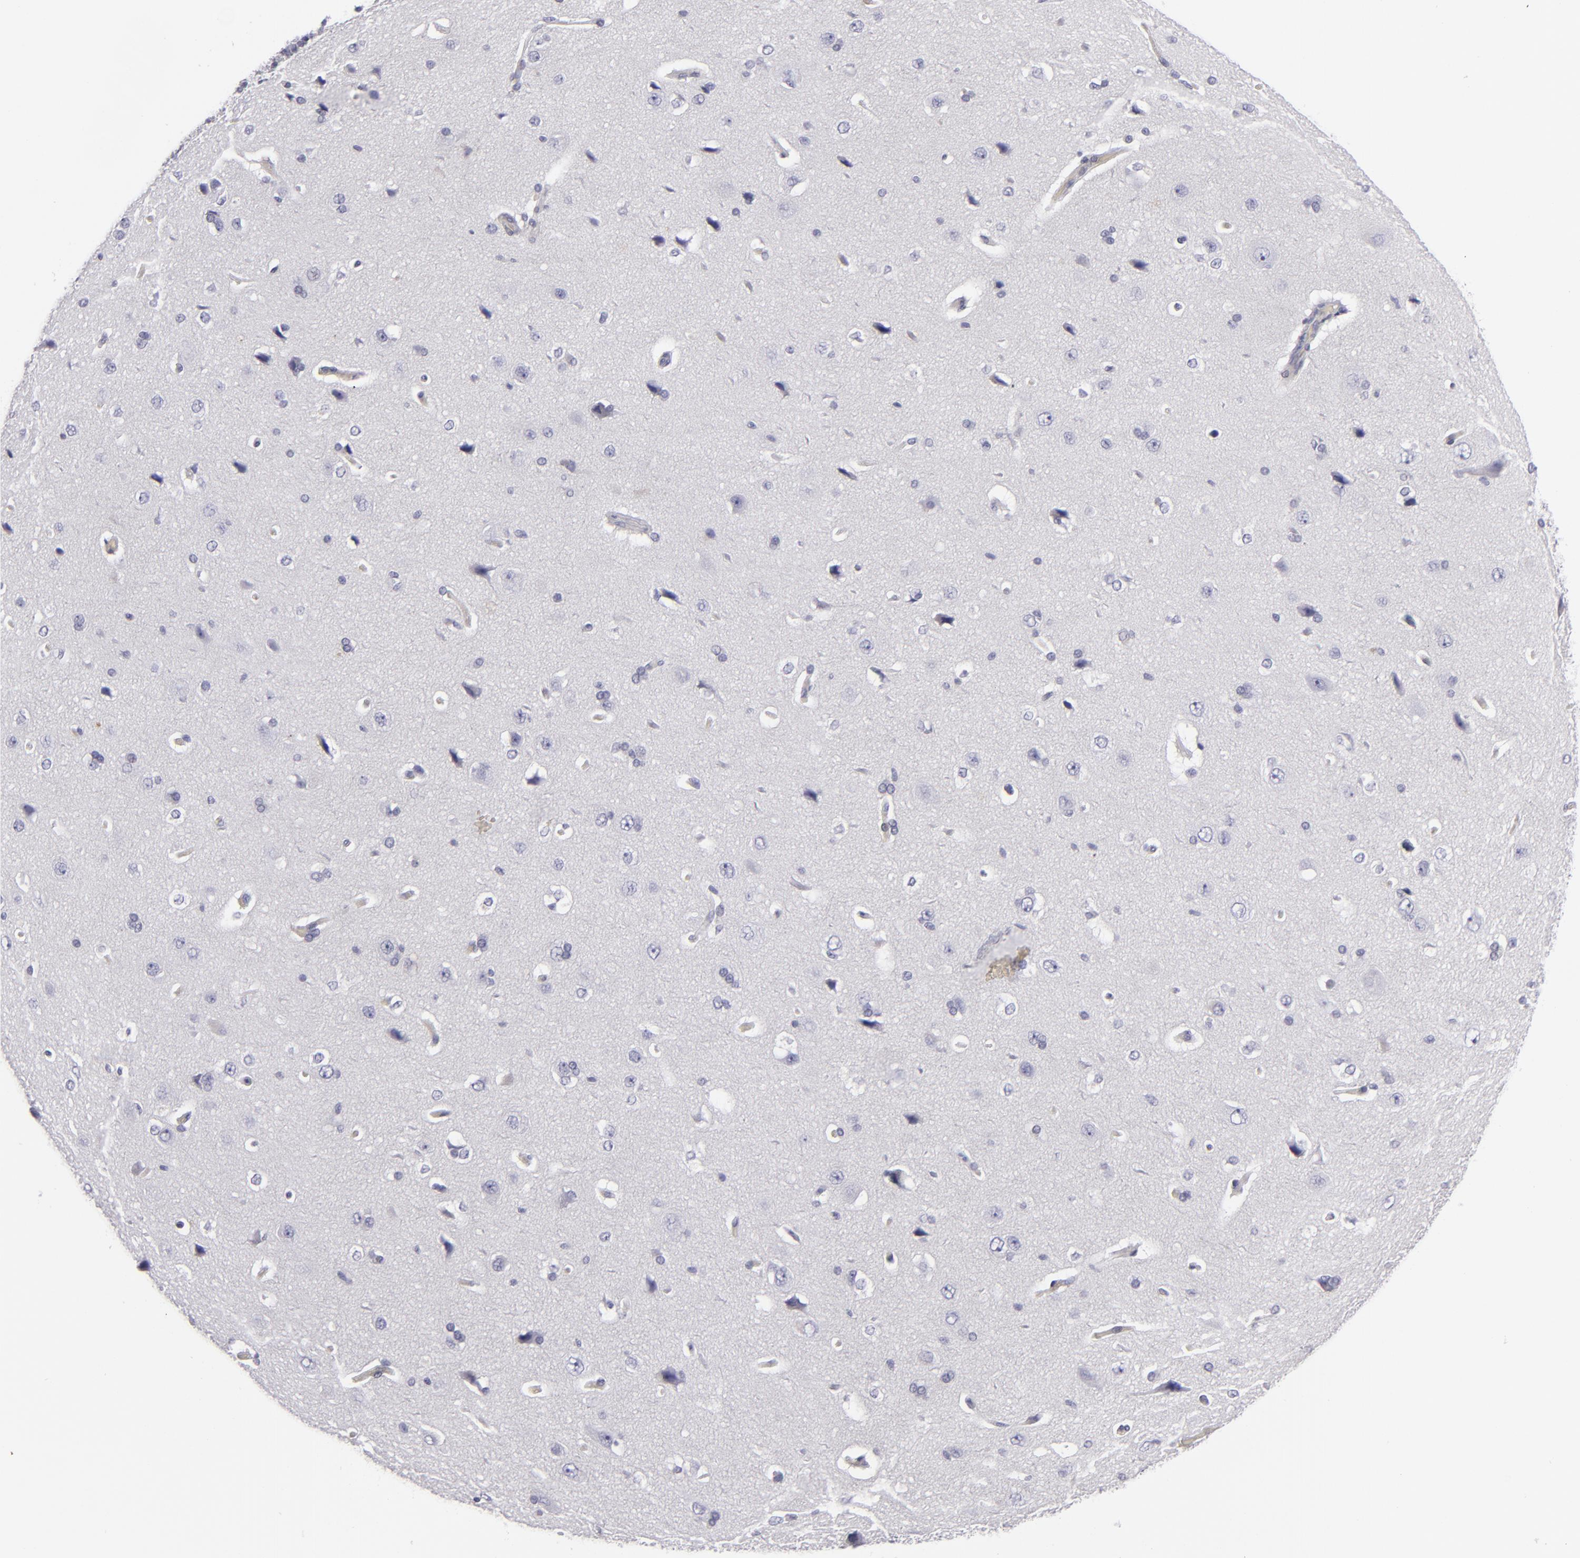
{"staining": {"intensity": "negative", "quantity": "none", "location": "none"}, "tissue": "cerebral cortex", "cell_type": "Endothelial cells", "image_type": "normal", "snomed": [{"axis": "morphology", "description": "Normal tissue, NOS"}, {"axis": "topography", "description": "Cerebral cortex"}], "caption": "High power microscopy micrograph of an immunohistochemistry (IHC) image of benign cerebral cortex, revealing no significant staining in endothelial cells.", "gene": "JUP", "patient": {"sex": "female", "age": 45}}